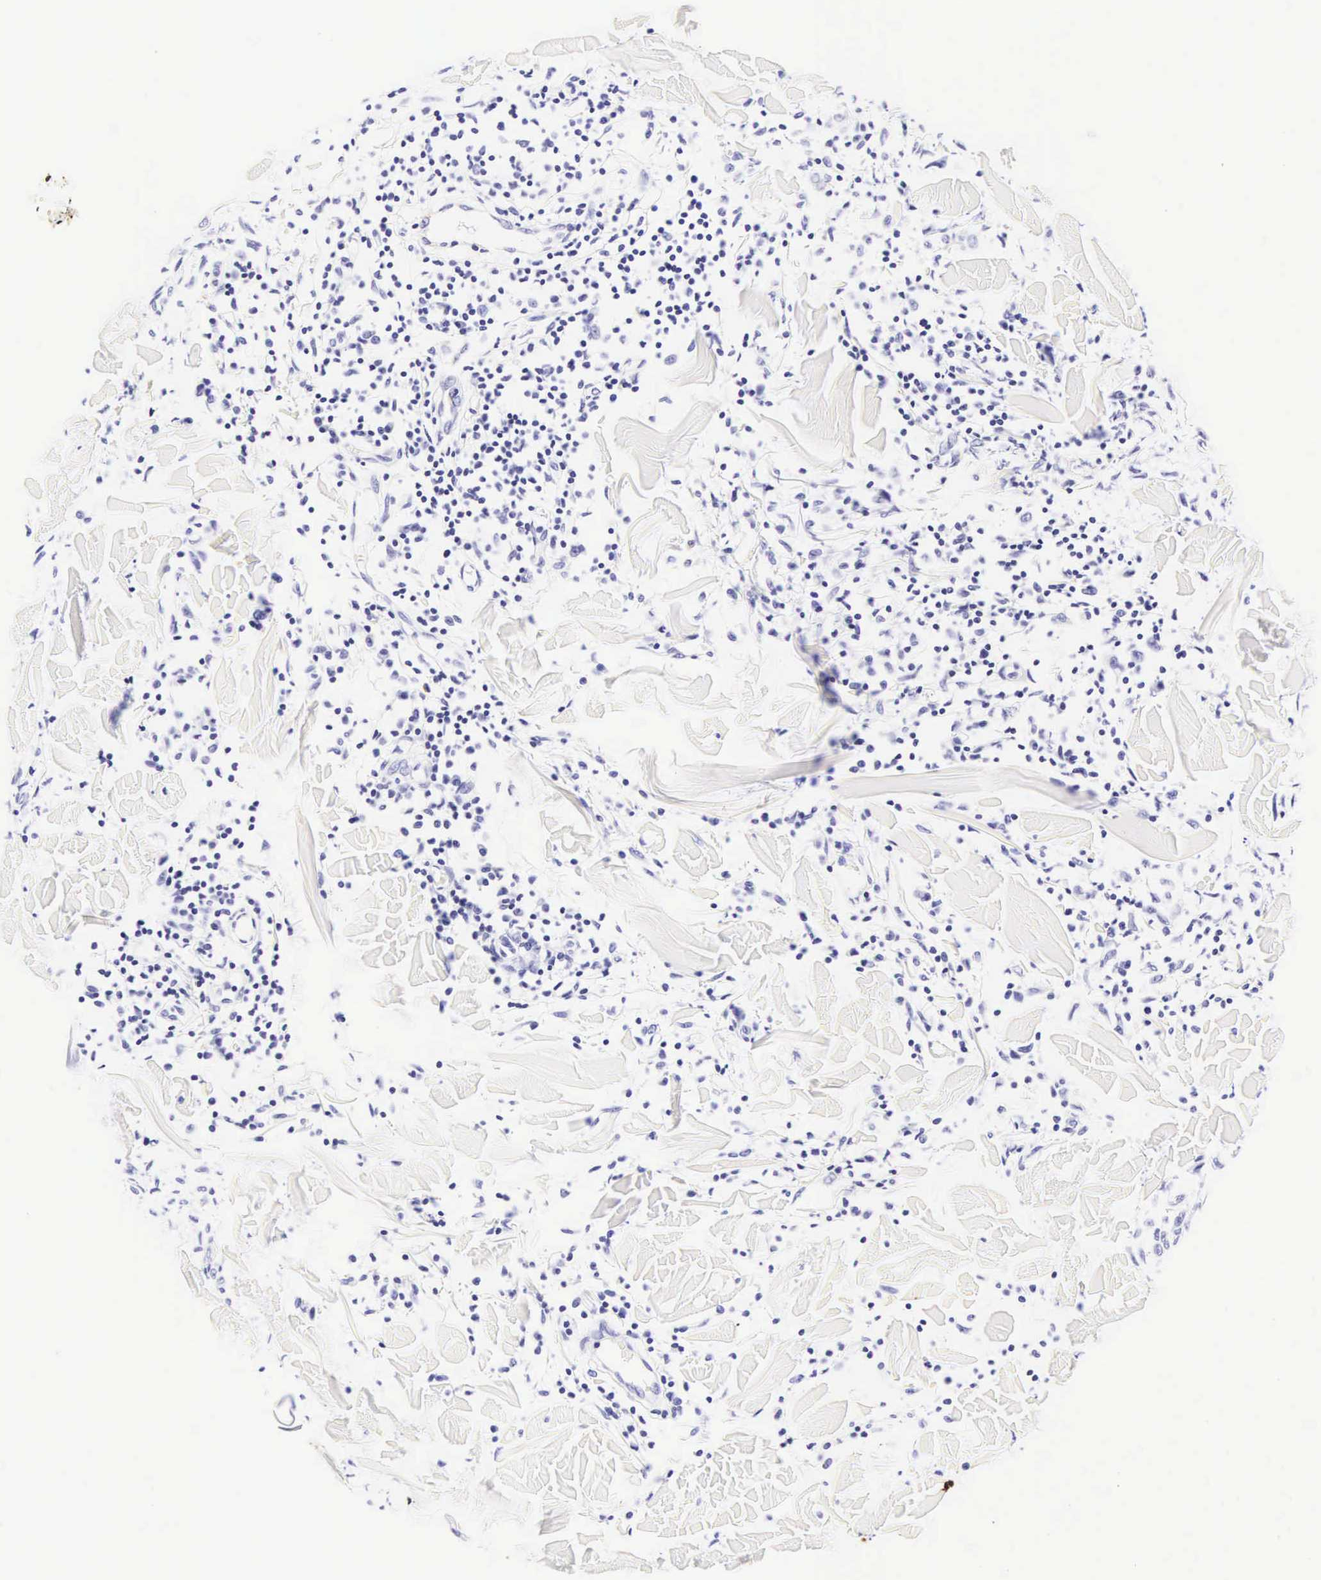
{"staining": {"intensity": "negative", "quantity": "none", "location": "none"}, "tissue": "melanoma", "cell_type": "Tumor cells", "image_type": "cancer", "snomed": [{"axis": "morphology", "description": "Malignant melanoma, NOS"}, {"axis": "topography", "description": "Skin"}], "caption": "An image of malignant melanoma stained for a protein reveals no brown staining in tumor cells.", "gene": "KRT18", "patient": {"sex": "male", "age": 54}}